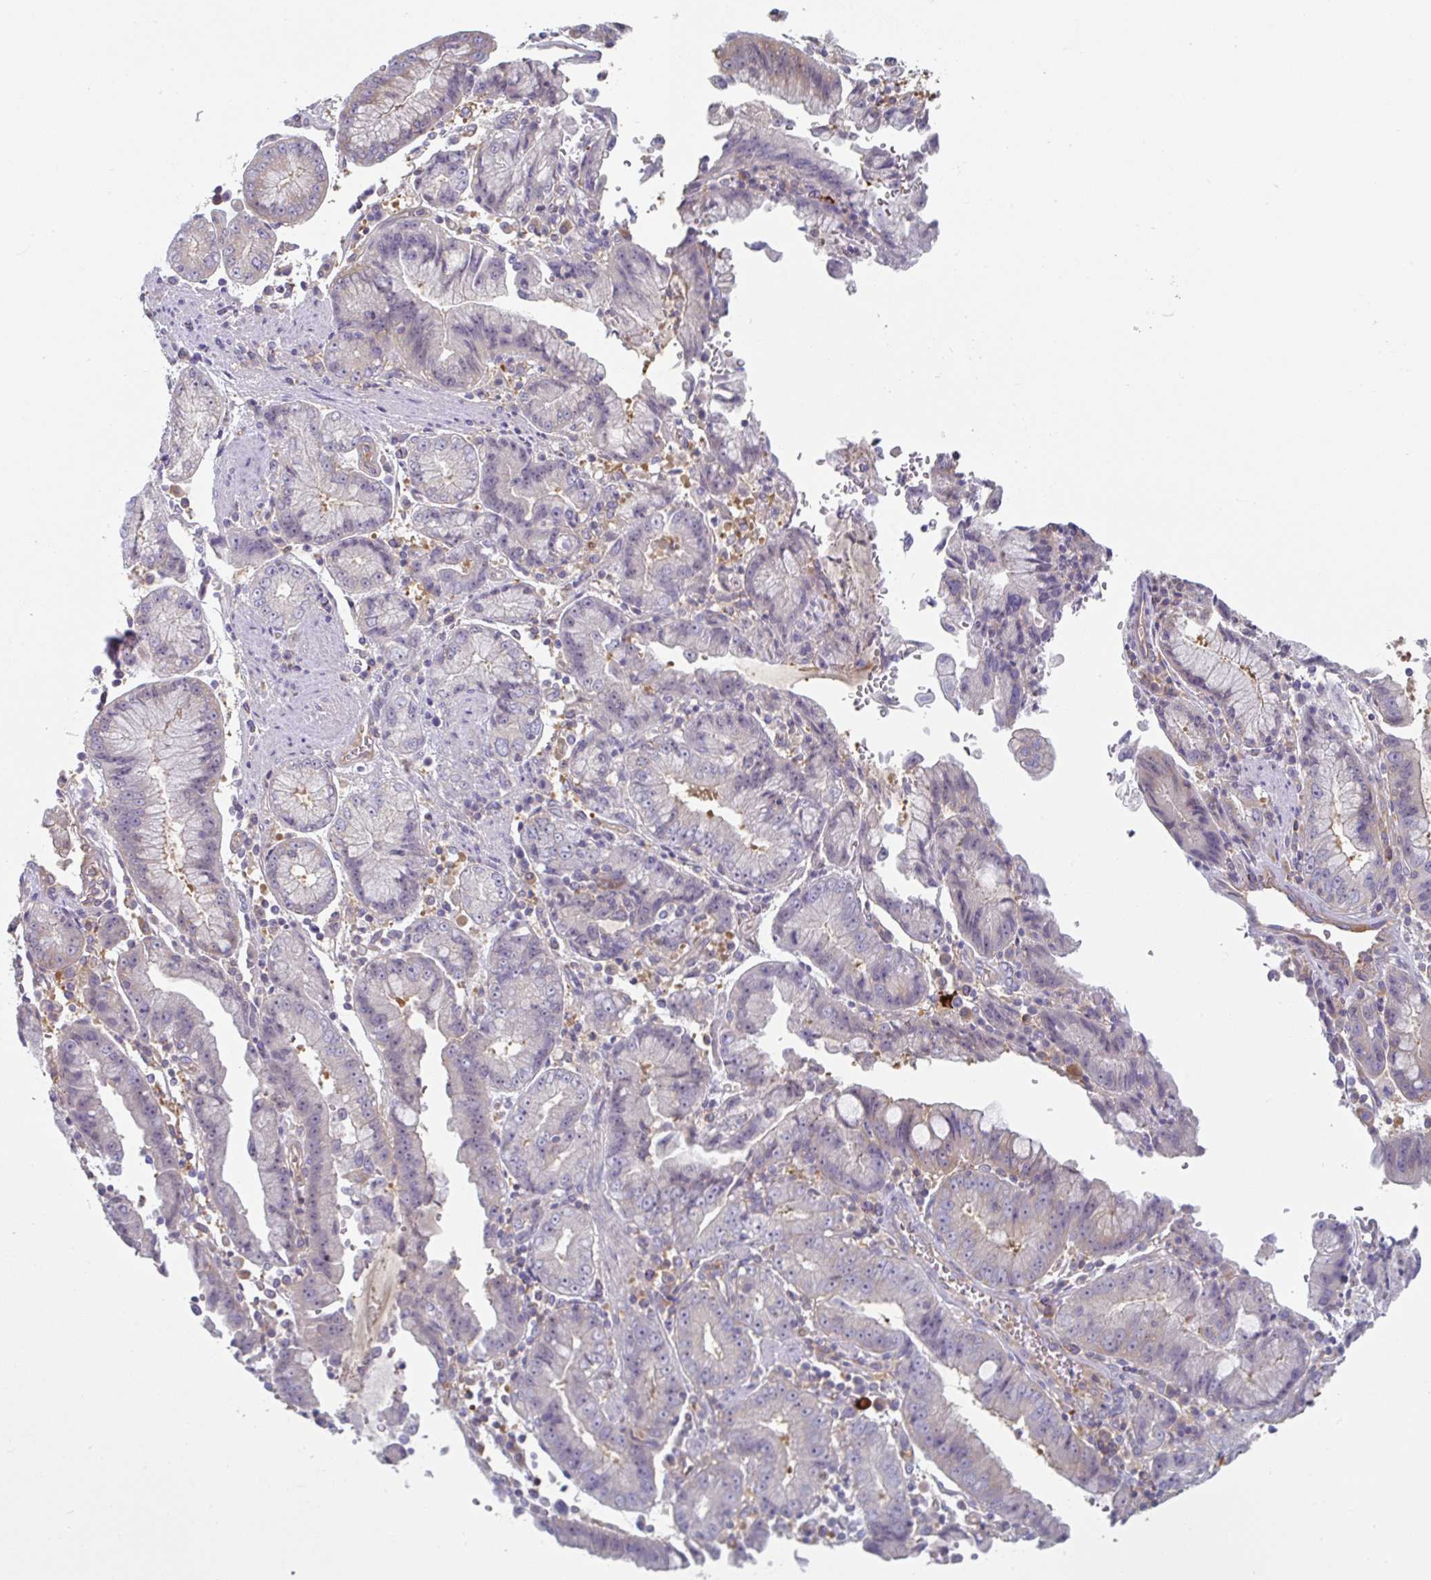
{"staining": {"intensity": "negative", "quantity": "none", "location": "none"}, "tissue": "stomach cancer", "cell_type": "Tumor cells", "image_type": "cancer", "snomed": [{"axis": "morphology", "description": "Adenocarcinoma, NOS"}, {"axis": "topography", "description": "Stomach"}], "caption": "DAB (3,3'-diaminobenzidine) immunohistochemical staining of human stomach cancer demonstrates no significant staining in tumor cells.", "gene": "AMPD2", "patient": {"sex": "male", "age": 62}}